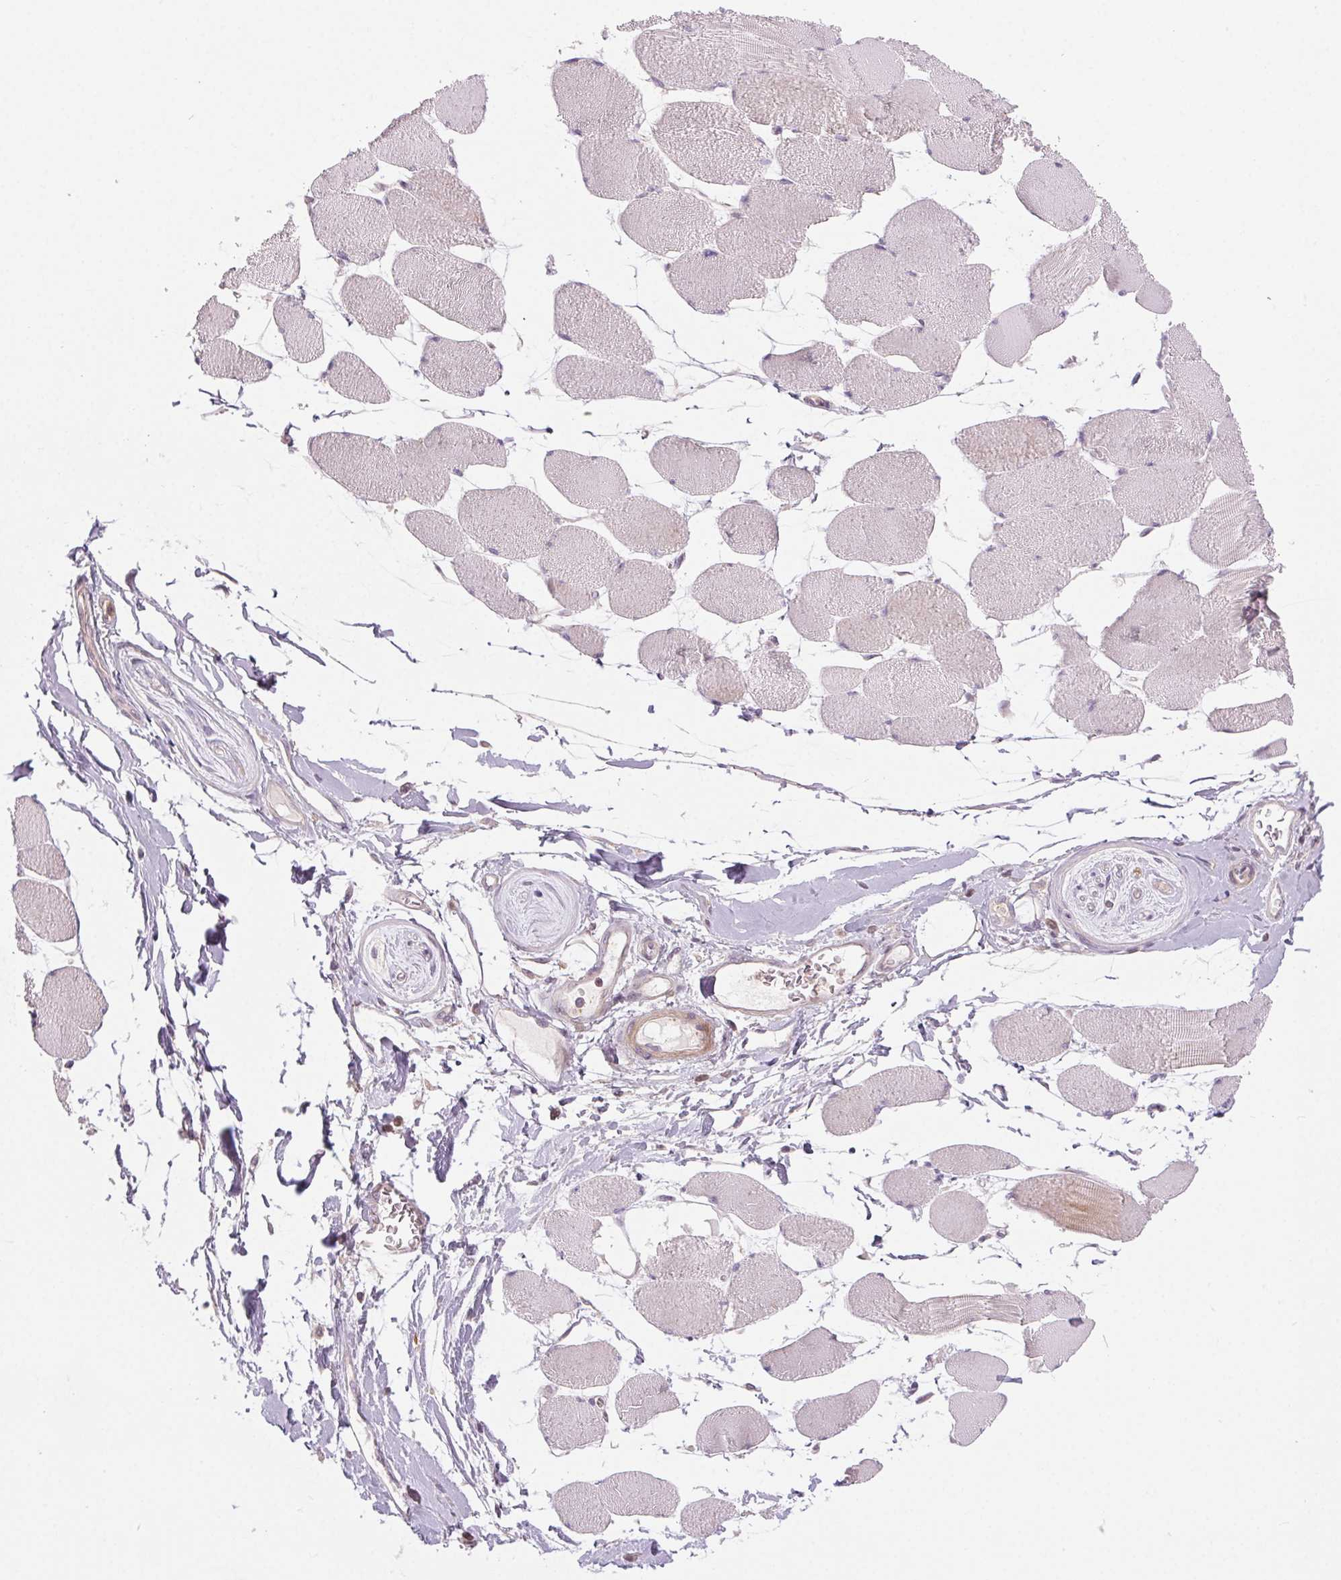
{"staining": {"intensity": "negative", "quantity": "none", "location": "none"}, "tissue": "skeletal muscle", "cell_type": "Myocytes", "image_type": "normal", "snomed": [{"axis": "morphology", "description": "Normal tissue, NOS"}, {"axis": "topography", "description": "Skeletal muscle"}], "caption": "Human skeletal muscle stained for a protein using IHC reveals no positivity in myocytes.", "gene": "HHLA2", "patient": {"sex": "female", "age": 75}}